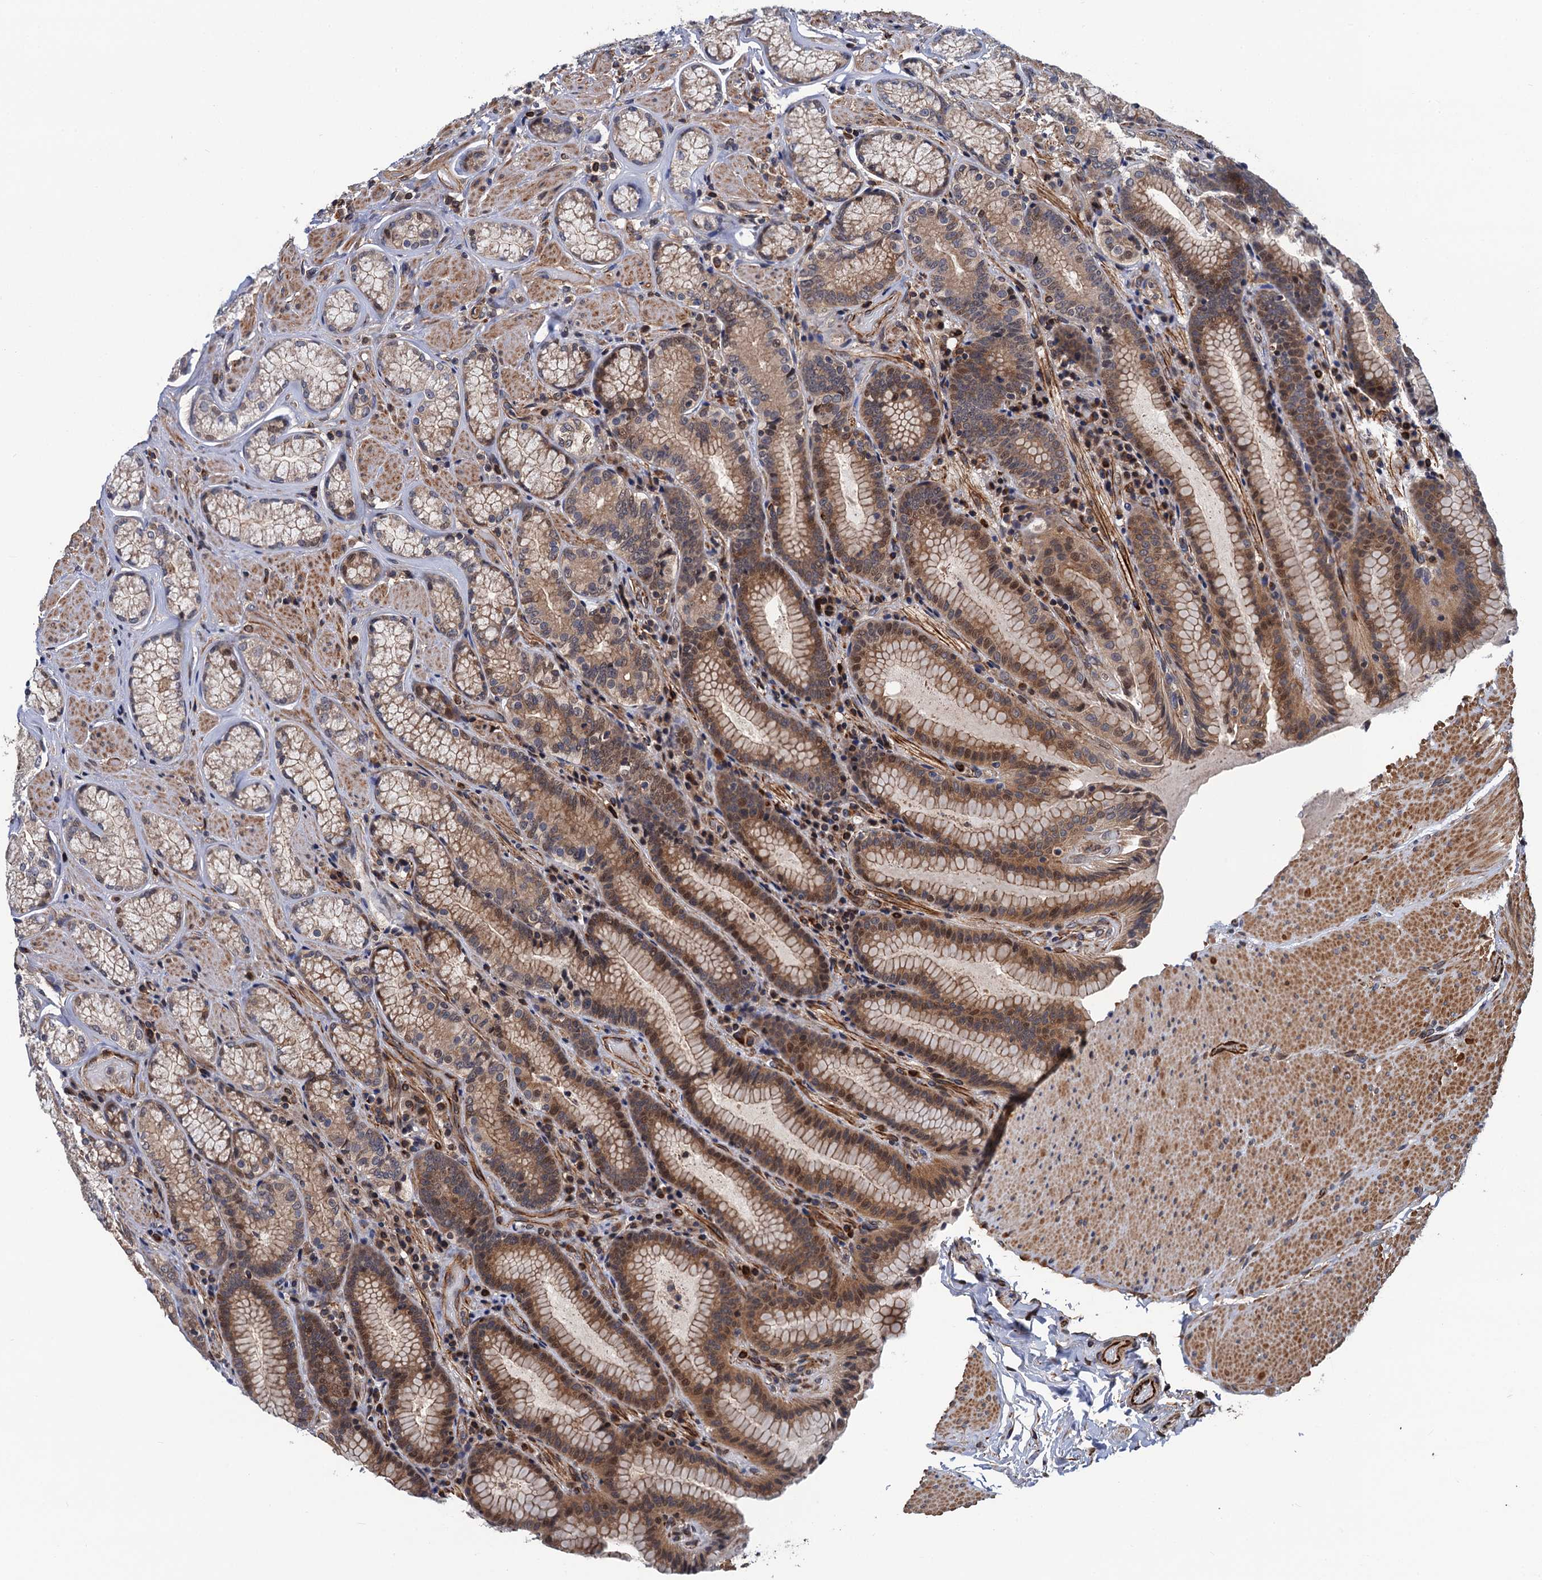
{"staining": {"intensity": "moderate", "quantity": ">75%", "location": "cytoplasmic/membranous,nuclear"}, "tissue": "stomach", "cell_type": "Glandular cells", "image_type": "normal", "snomed": [{"axis": "morphology", "description": "Normal tissue, NOS"}, {"axis": "topography", "description": "Stomach, upper"}, {"axis": "topography", "description": "Stomach, lower"}], "caption": "About >75% of glandular cells in unremarkable human stomach exhibit moderate cytoplasmic/membranous,nuclear protein positivity as visualized by brown immunohistochemical staining.", "gene": "FSIP1", "patient": {"sex": "female", "age": 76}}